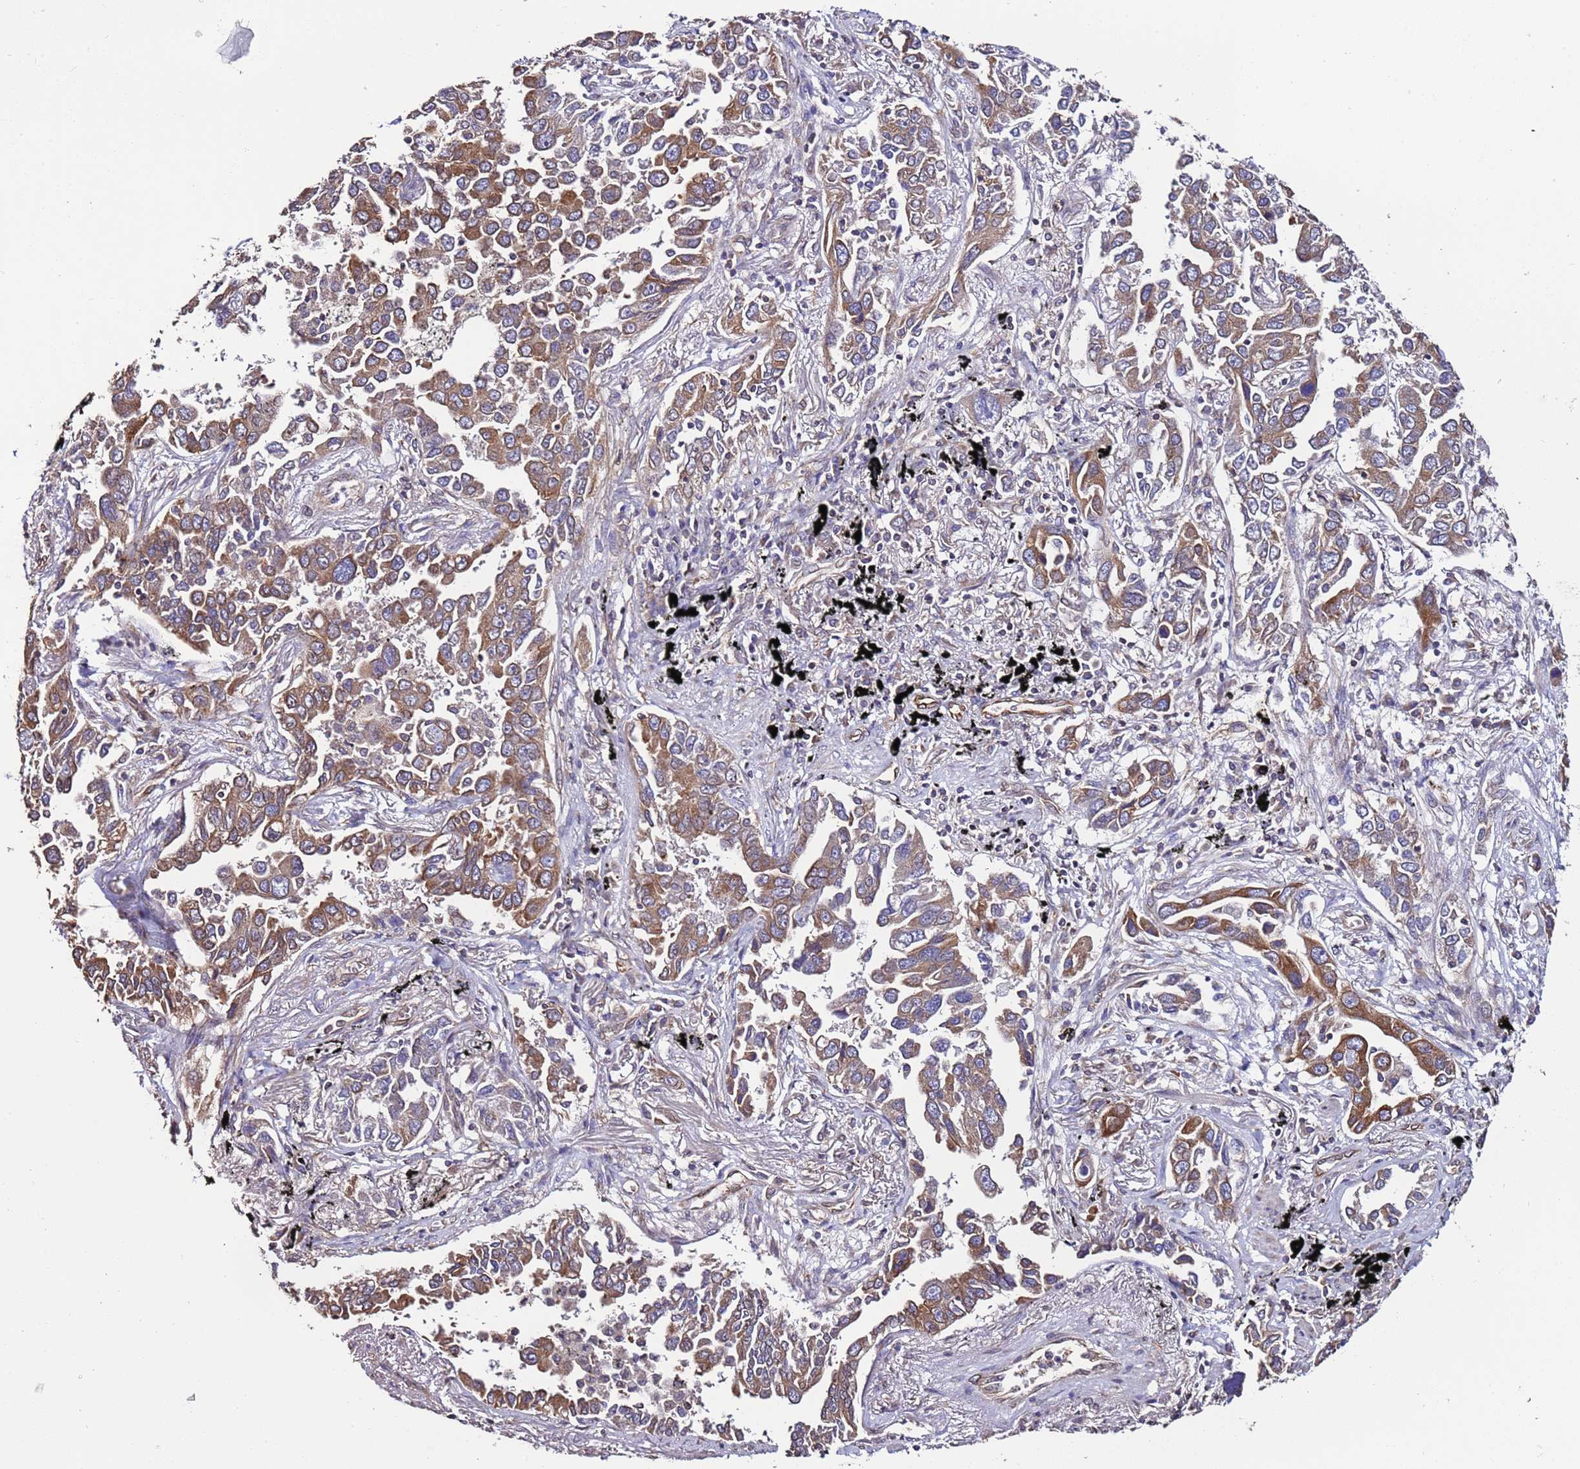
{"staining": {"intensity": "moderate", "quantity": ">75%", "location": "cytoplasmic/membranous"}, "tissue": "lung cancer", "cell_type": "Tumor cells", "image_type": "cancer", "snomed": [{"axis": "morphology", "description": "Adenocarcinoma, NOS"}, {"axis": "topography", "description": "Lung"}], "caption": "Immunohistochemistry (IHC) (DAB (3,3'-diaminobenzidine)) staining of adenocarcinoma (lung) displays moderate cytoplasmic/membranous protein expression in about >75% of tumor cells.", "gene": "SLC41A3", "patient": {"sex": "male", "age": 67}}